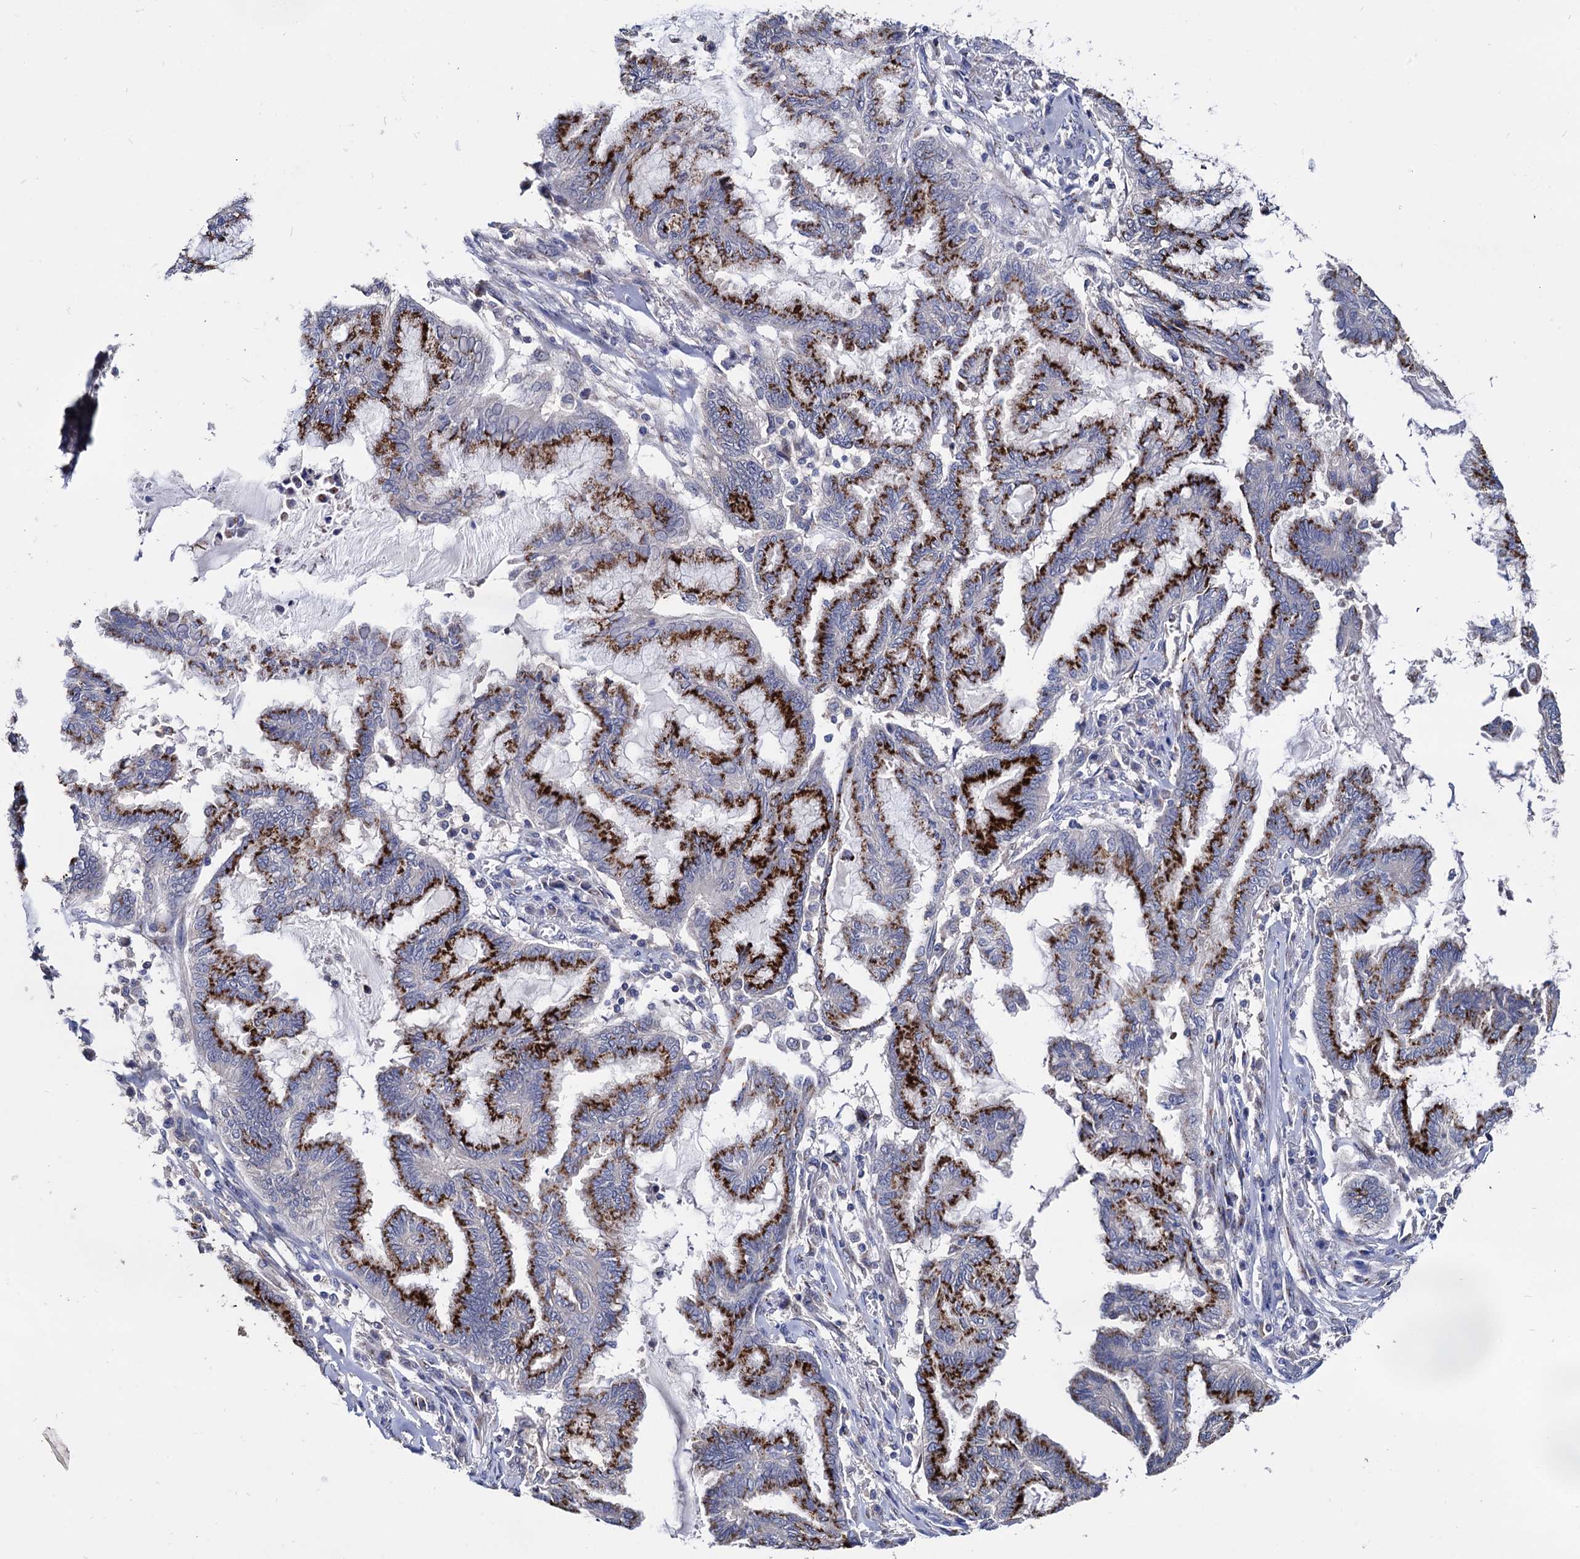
{"staining": {"intensity": "strong", "quantity": ">75%", "location": "cytoplasmic/membranous"}, "tissue": "endometrial cancer", "cell_type": "Tumor cells", "image_type": "cancer", "snomed": [{"axis": "morphology", "description": "Adenocarcinoma, NOS"}, {"axis": "topography", "description": "Endometrium"}], "caption": "This histopathology image shows endometrial cancer stained with immunohistochemistry to label a protein in brown. The cytoplasmic/membranous of tumor cells show strong positivity for the protein. Nuclei are counter-stained blue.", "gene": "ESD", "patient": {"sex": "female", "age": 86}}